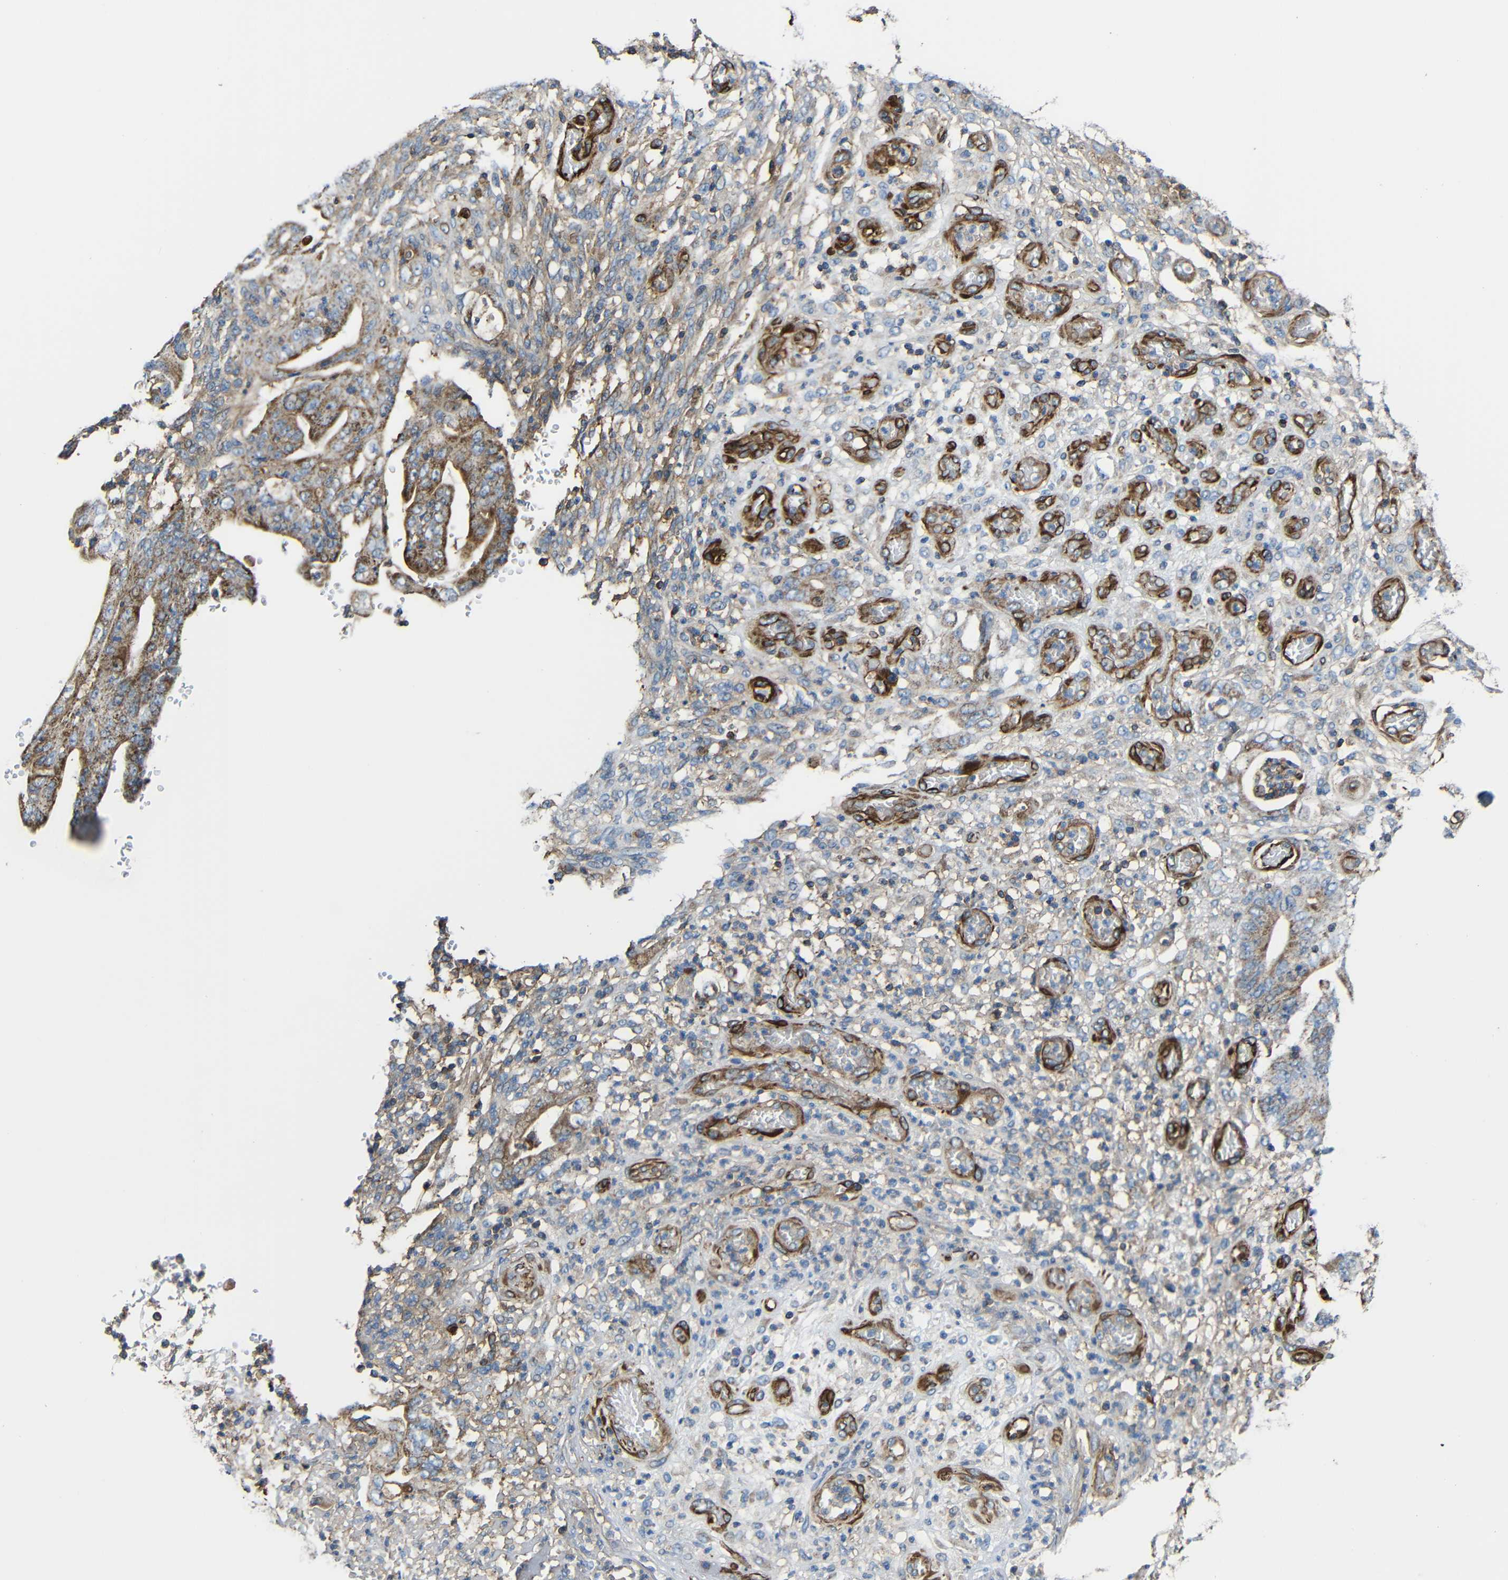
{"staining": {"intensity": "moderate", "quantity": "25%-75%", "location": "cytoplasmic/membranous"}, "tissue": "stomach cancer", "cell_type": "Tumor cells", "image_type": "cancer", "snomed": [{"axis": "morphology", "description": "Adenocarcinoma, NOS"}, {"axis": "topography", "description": "Stomach"}], "caption": "Human stomach cancer stained for a protein (brown) reveals moderate cytoplasmic/membranous positive expression in about 25%-75% of tumor cells.", "gene": "IGSF10", "patient": {"sex": "female", "age": 73}}